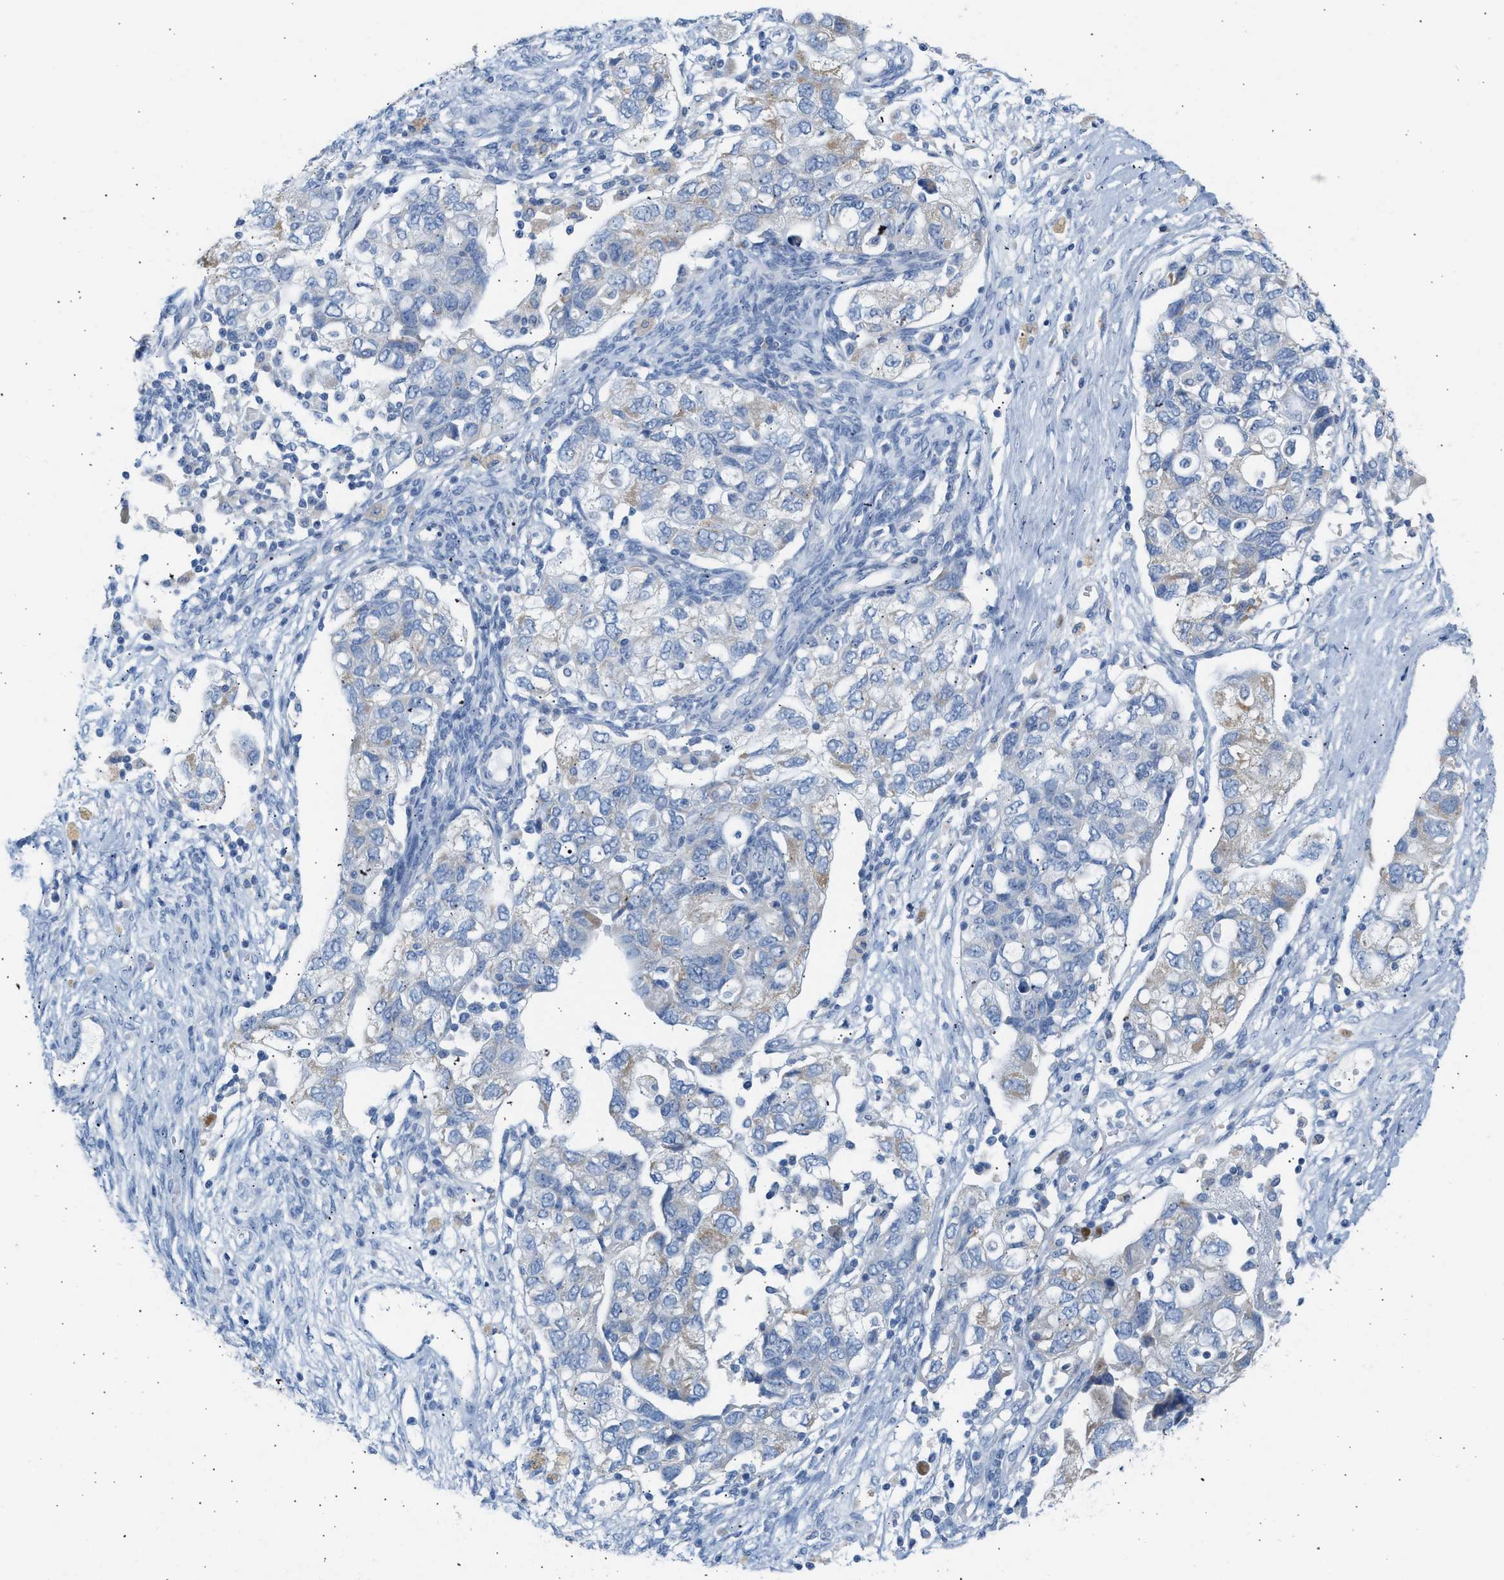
{"staining": {"intensity": "weak", "quantity": "<25%", "location": "cytoplasmic/membranous"}, "tissue": "ovarian cancer", "cell_type": "Tumor cells", "image_type": "cancer", "snomed": [{"axis": "morphology", "description": "Carcinoma, NOS"}, {"axis": "morphology", "description": "Cystadenocarcinoma, serous, NOS"}, {"axis": "topography", "description": "Ovary"}], "caption": "An image of ovarian serous cystadenocarcinoma stained for a protein demonstrates no brown staining in tumor cells. The staining is performed using DAB brown chromogen with nuclei counter-stained in using hematoxylin.", "gene": "NDUFS8", "patient": {"sex": "female", "age": 69}}